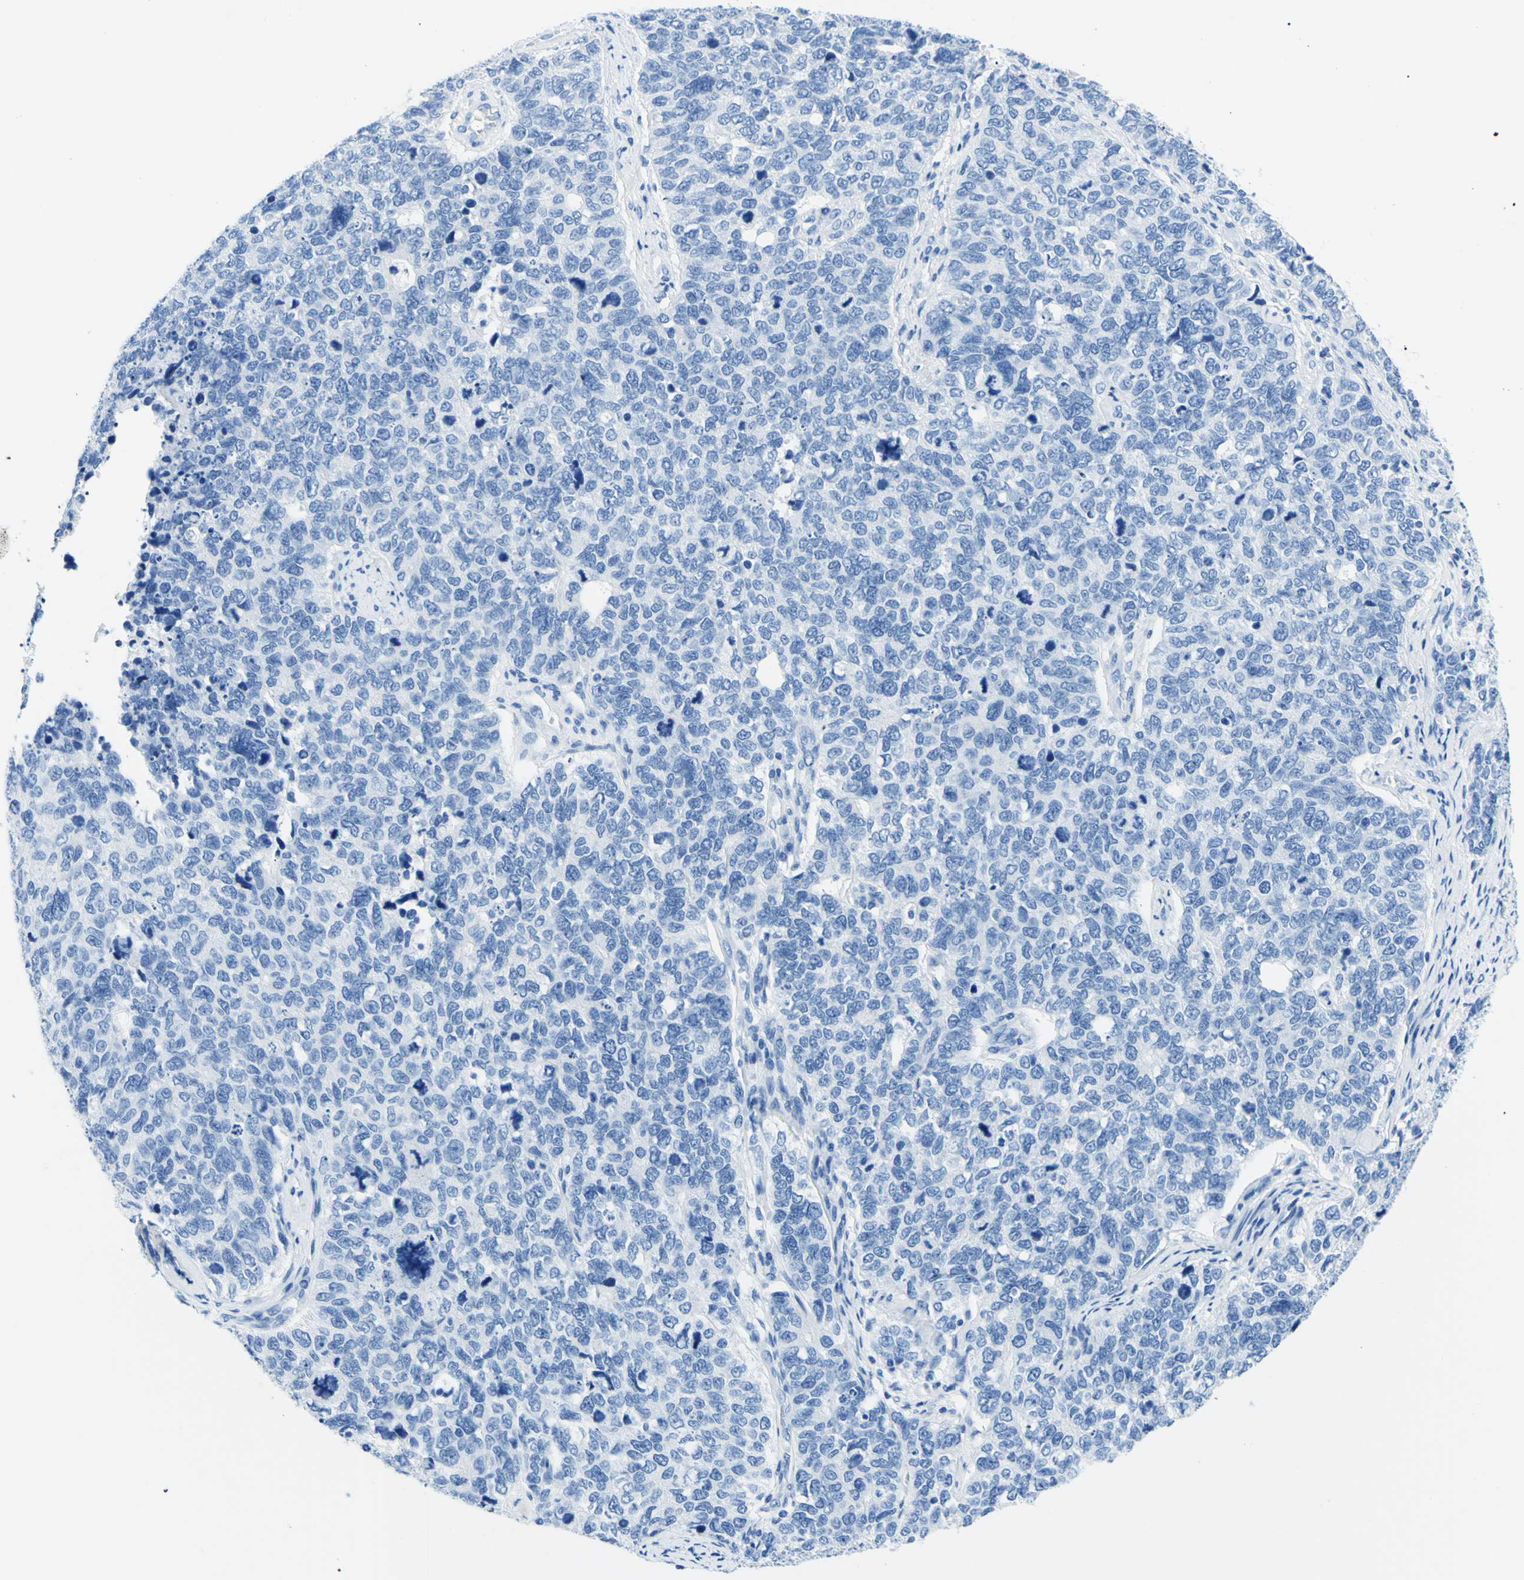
{"staining": {"intensity": "negative", "quantity": "none", "location": "none"}, "tissue": "cervical cancer", "cell_type": "Tumor cells", "image_type": "cancer", "snomed": [{"axis": "morphology", "description": "Squamous cell carcinoma, NOS"}, {"axis": "topography", "description": "Cervix"}], "caption": "The immunohistochemistry (IHC) histopathology image has no significant staining in tumor cells of cervical cancer (squamous cell carcinoma) tissue.", "gene": "MYH2", "patient": {"sex": "female", "age": 63}}